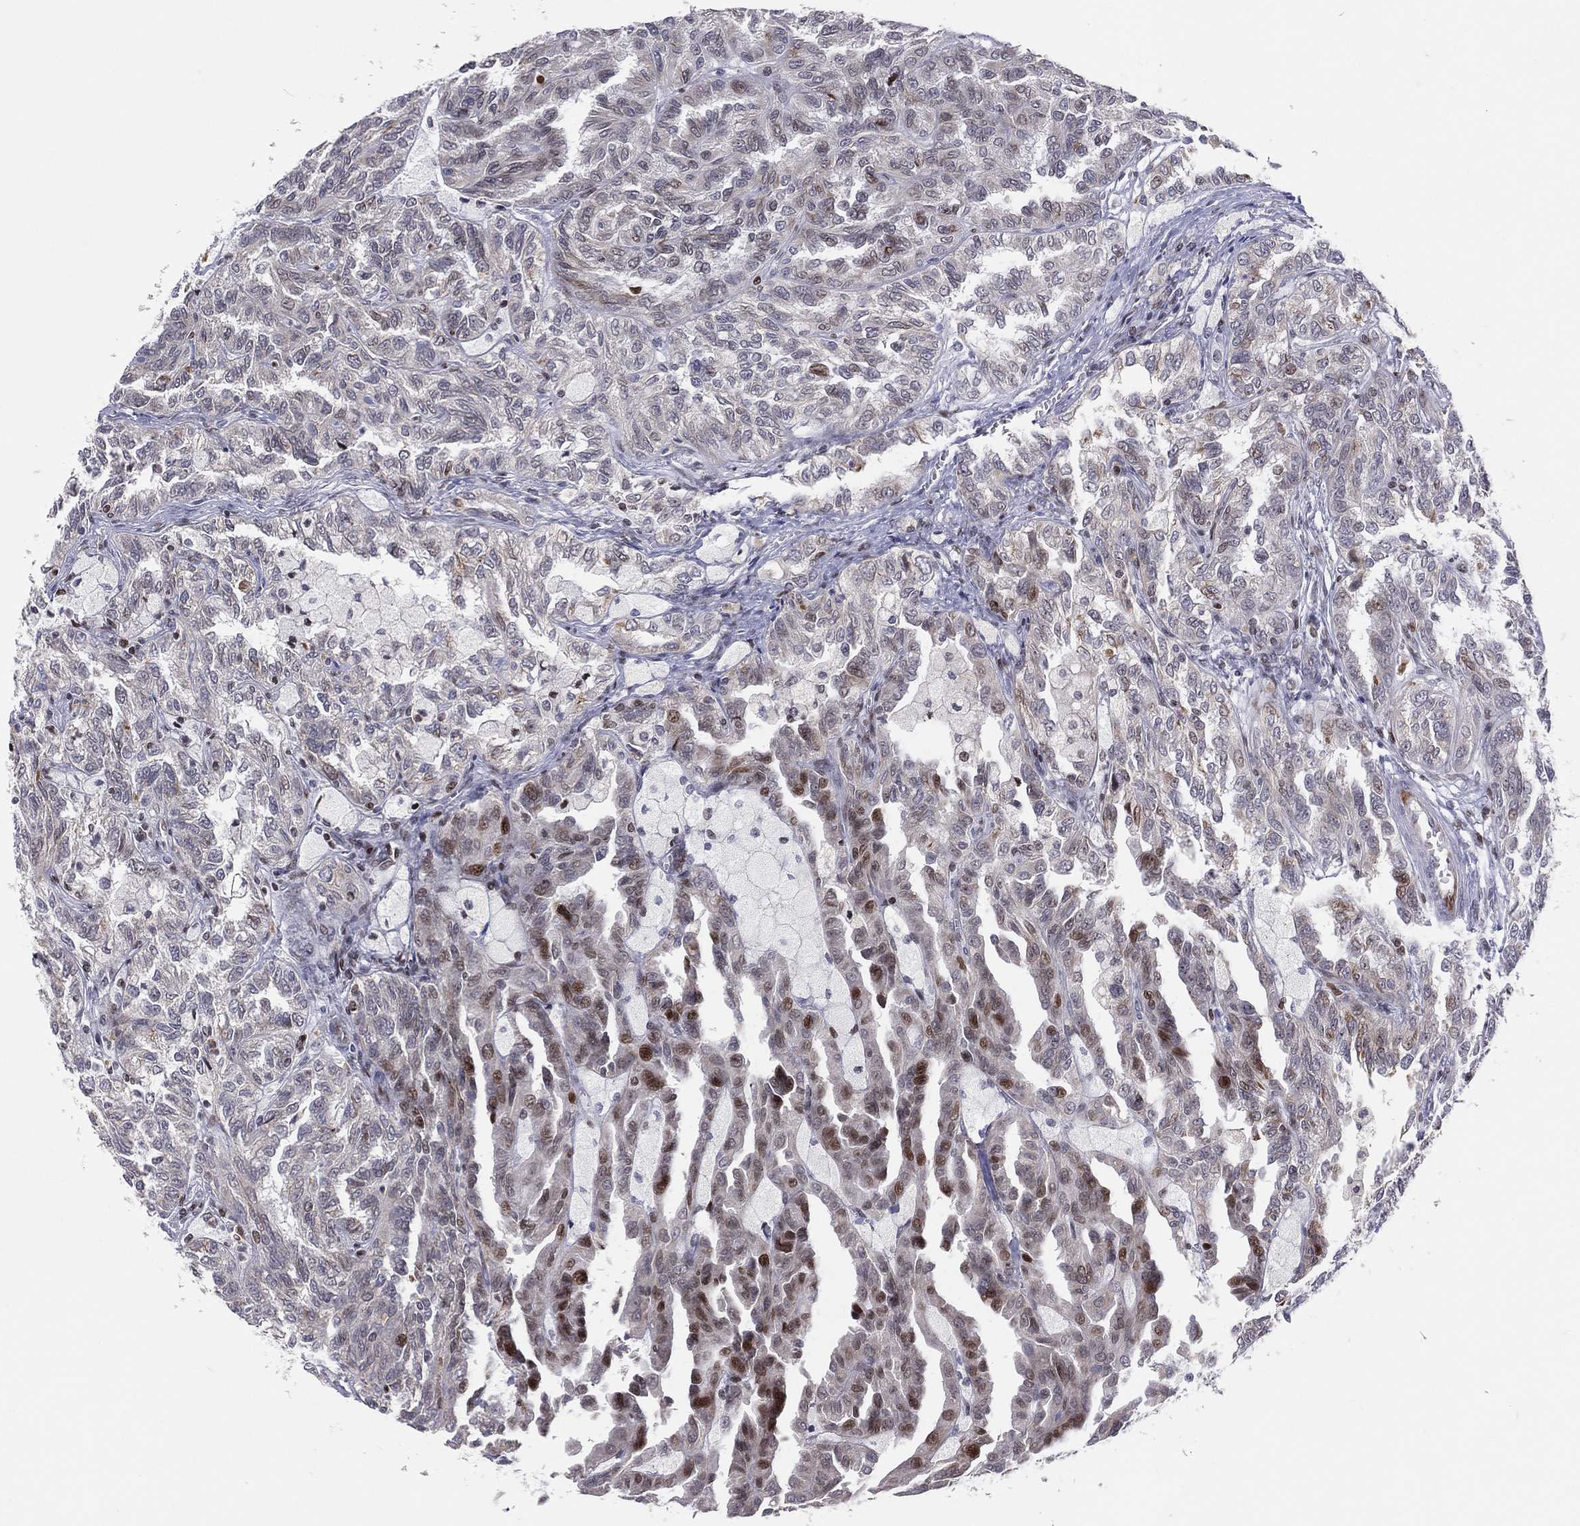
{"staining": {"intensity": "moderate", "quantity": "<25%", "location": "nuclear"}, "tissue": "renal cancer", "cell_type": "Tumor cells", "image_type": "cancer", "snomed": [{"axis": "morphology", "description": "Adenocarcinoma, NOS"}, {"axis": "topography", "description": "Kidney"}], "caption": "Immunohistochemical staining of human renal adenocarcinoma exhibits low levels of moderate nuclear expression in about <25% of tumor cells.", "gene": "DBF4B", "patient": {"sex": "male", "age": 79}}